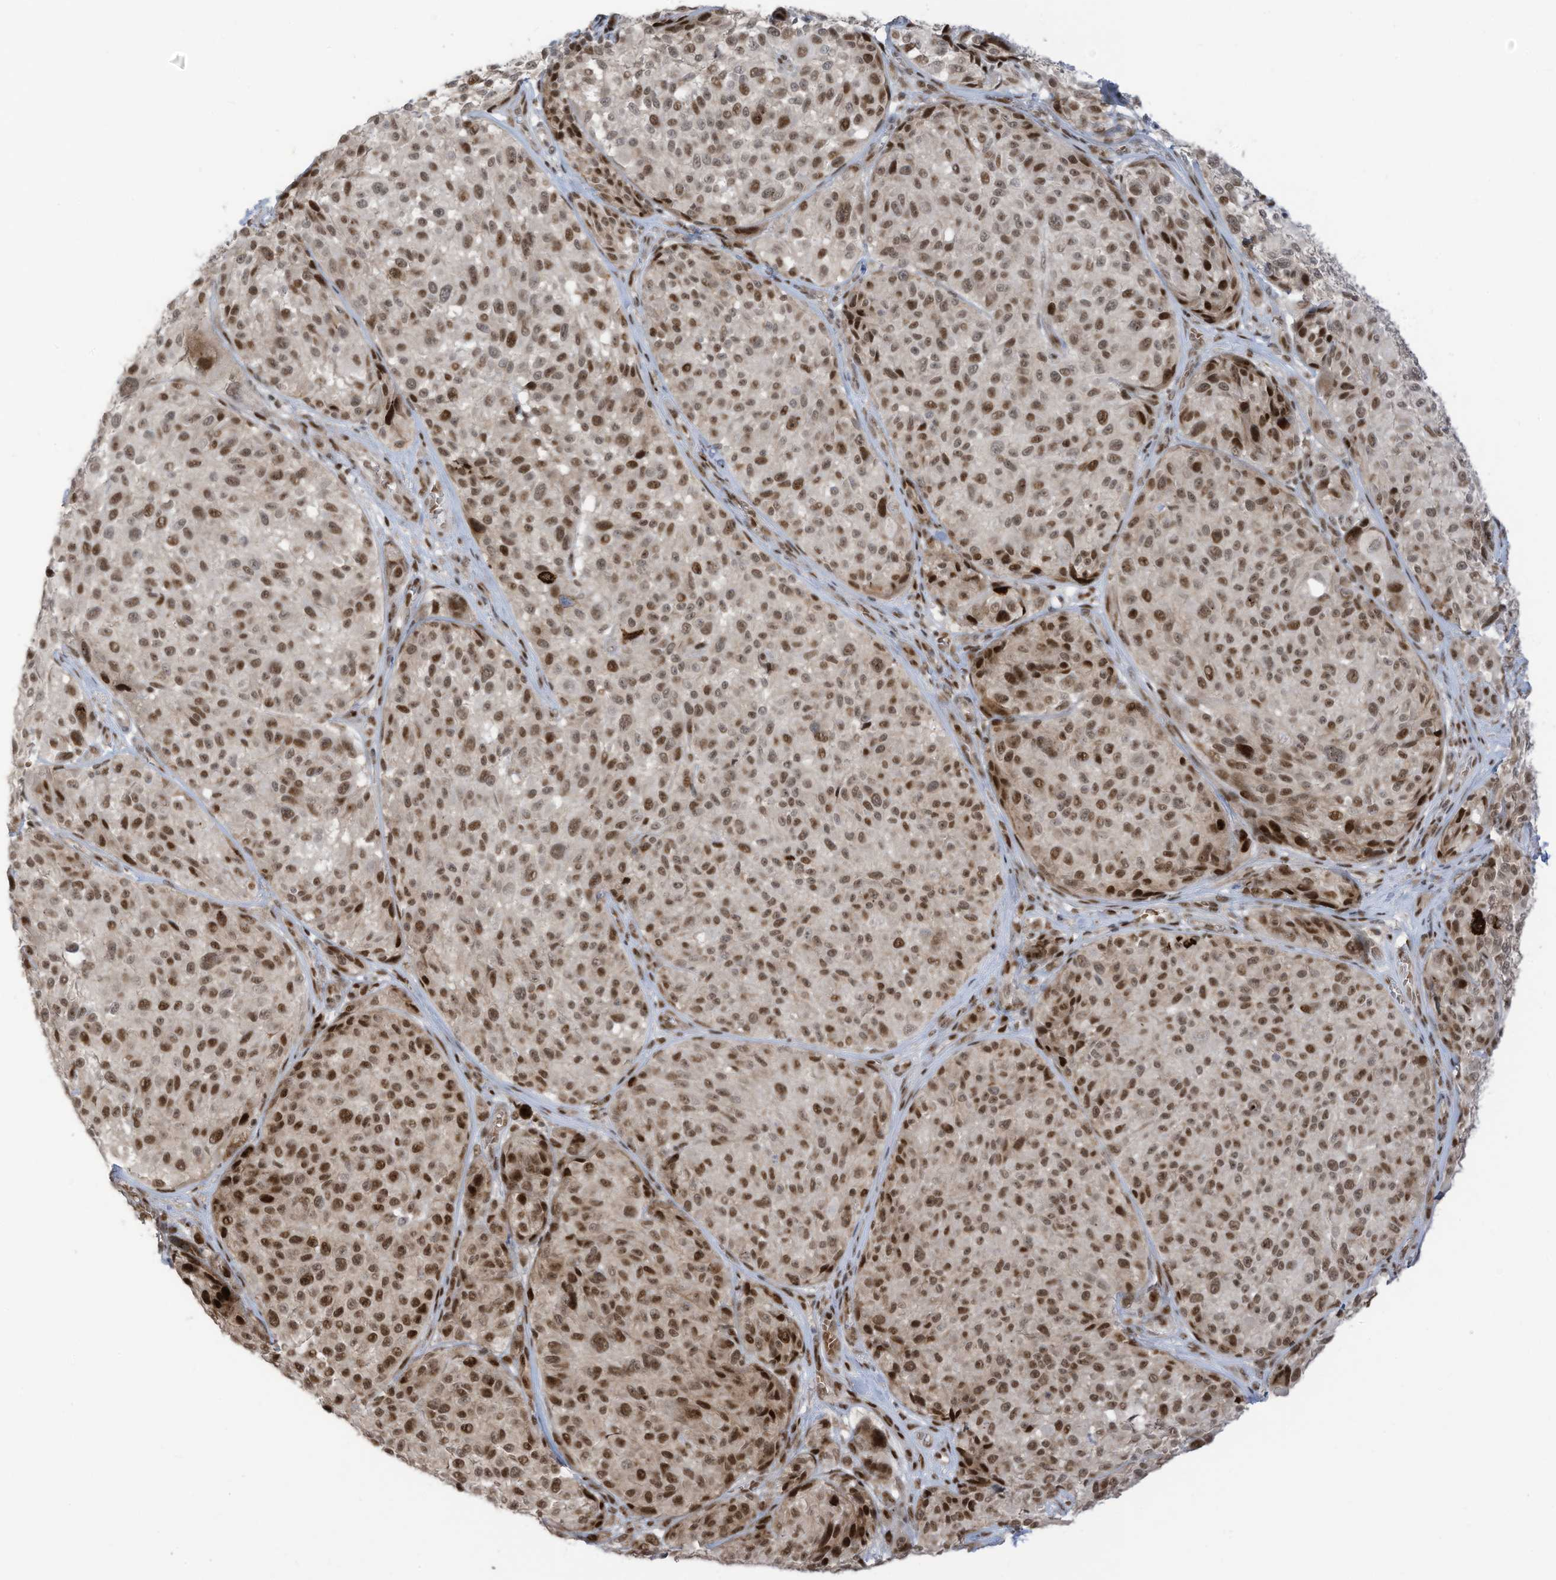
{"staining": {"intensity": "strong", "quantity": ">75%", "location": "nuclear"}, "tissue": "melanoma", "cell_type": "Tumor cells", "image_type": "cancer", "snomed": [{"axis": "morphology", "description": "Malignant melanoma, NOS"}, {"axis": "topography", "description": "Skin"}], "caption": "There is high levels of strong nuclear expression in tumor cells of malignant melanoma, as demonstrated by immunohistochemical staining (brown color).", "gene": "ZCWPW2", "patient": {"sex": "male", "age": 83}}